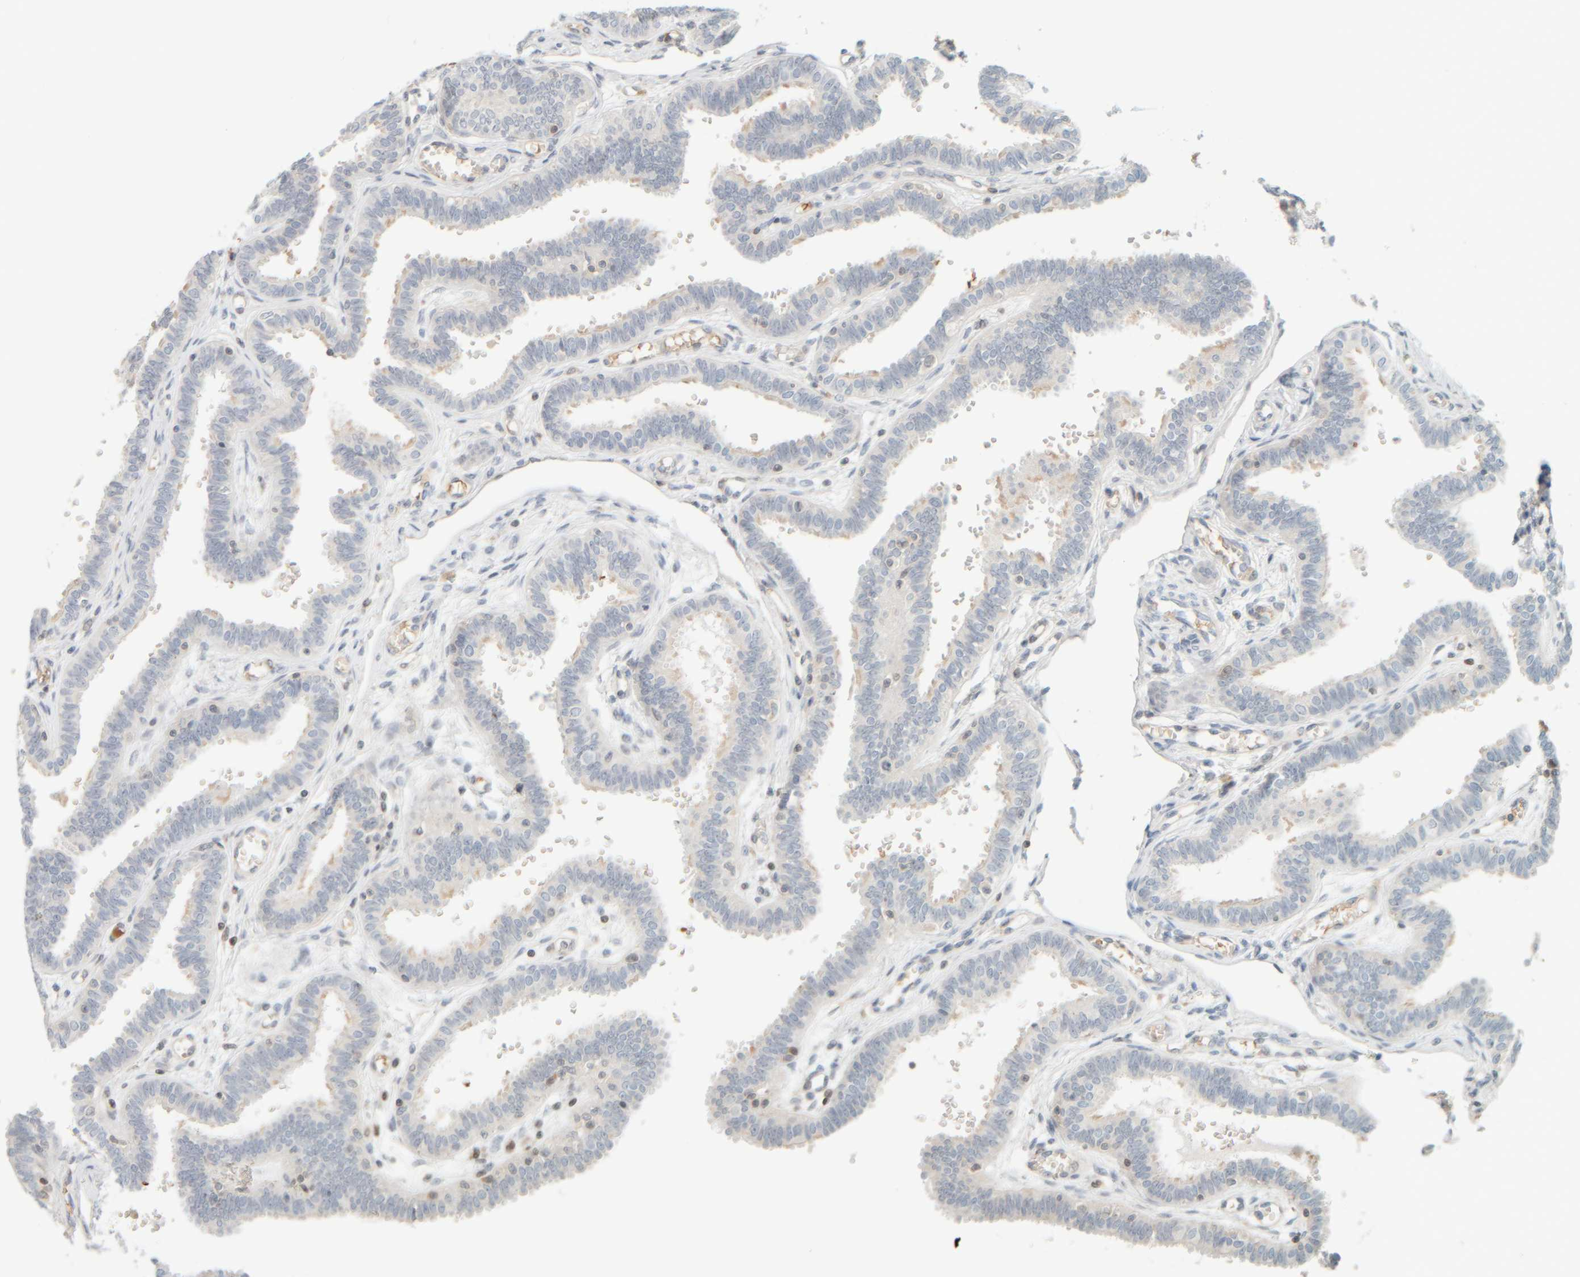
{"staining": {"intensity": "weak", "quantity": "25%-75%", "location": "cytoplasmic/membranous"}, "tissue": "fallopian tube", "cell_type": "Glandular cells", "image_type": "normal", "snomed": [{"axis": "morphology", "description": "Normal tissue, NOS"}, {"axis": "topography", "description": "Fallopian tube"}], "caption": "DAB (3,3'-diaminobenzidine) immunohistochemical staining of normal fallopian tube displays weak cytoplasmic/membranous protein expression in approximately 25%-75% of glandular cells.", "gene": "AARSD1", "patient": {"sex": "female", "age": 32}}